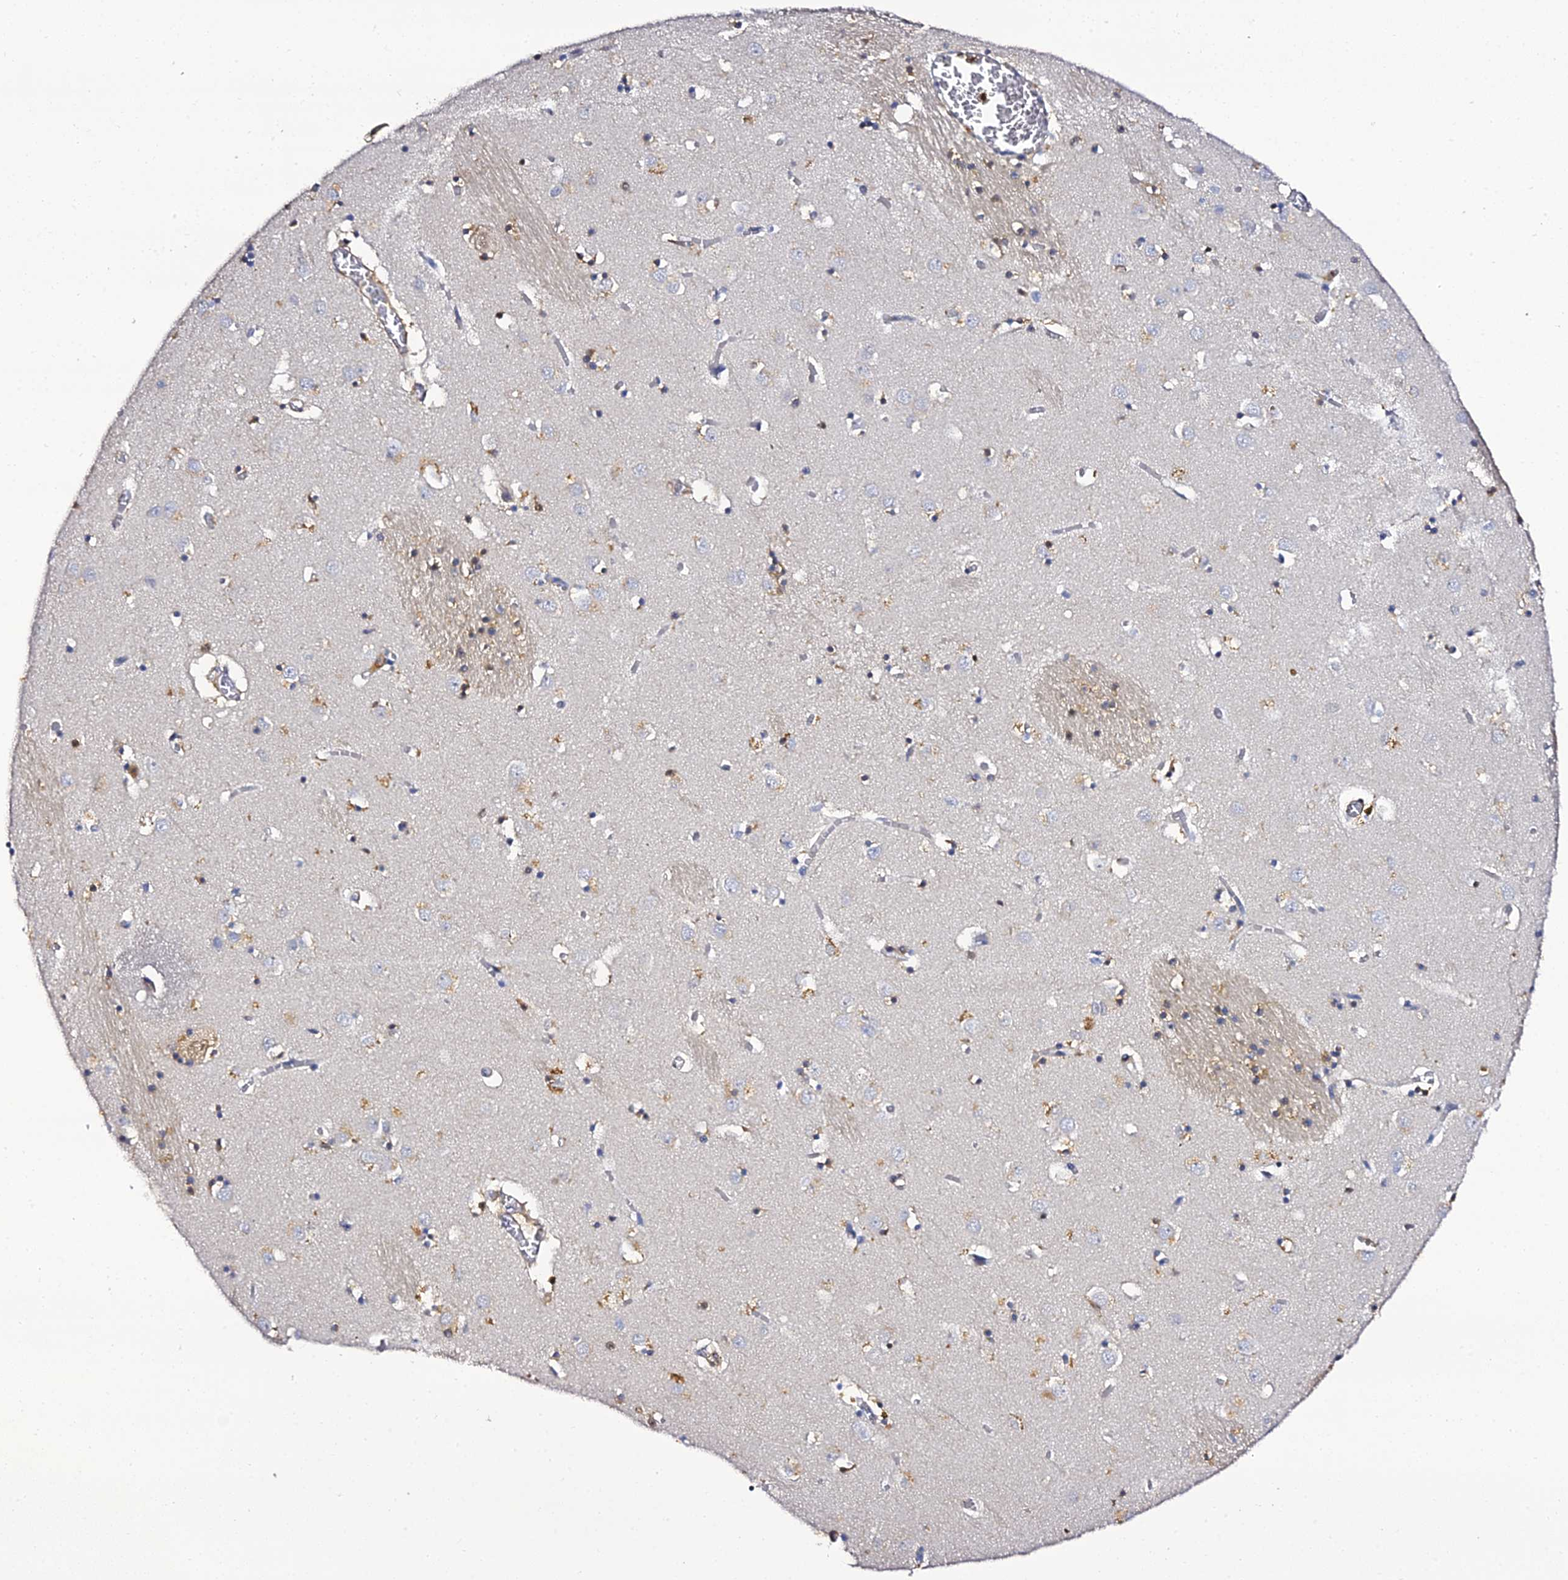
{"staining": {"intensity": "weak", "quantity": "<25%", "location": "cytoplasmic/membranous"}, "tissue": "caudate", "cell_type": "Glial cells", "image_type": "normal", "snomed": [{"axis": "morphology", "description": "Normal tissue, NOS"}, {"axis": "topography", "description": "Lateral ventricle wall"}], "caption": "Immunohistochemistry micrograph of normal caudate: caudate stained with DAB reveals no significant protein staining in glial cells. (DAB IHC with hematoxylin counter stain).", "gene": "IL4I1", "patient": {"sex": "male", "age": 70}}